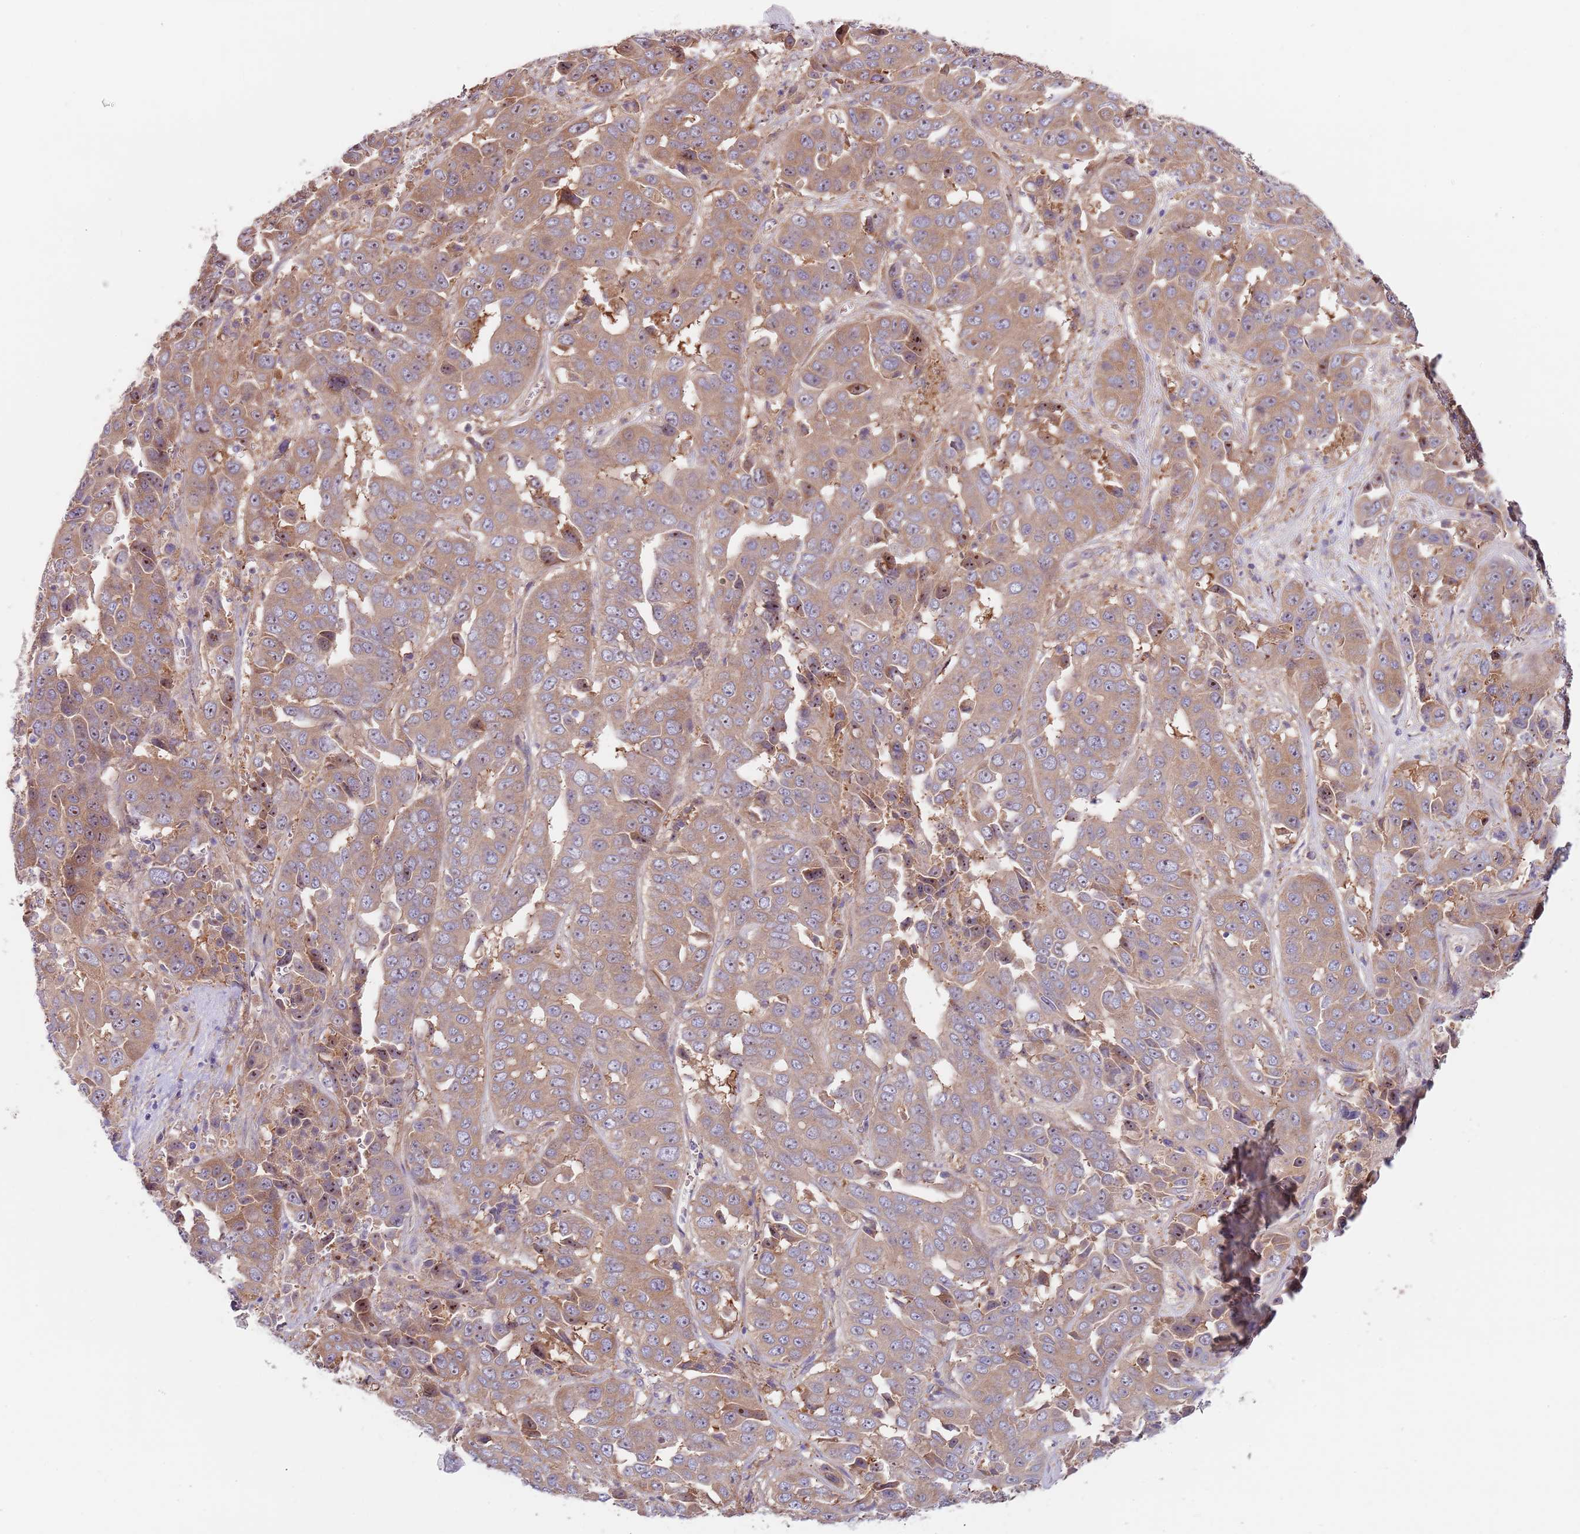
{"staining": {"intensity": "moderate", "quantity": ">75%", "location": "cytoplasmic/membranous"}, "tissue": "liver cancer", "cell_type": "Tumor cells", "image_type": "cancer", "snomed": [{"axis": "morphology", "description": "Cholangiocarcinoma"}, {"axis": "topography", "description": "Liver"}], "caption": "Tumor cells exhibit medium levels of moderate cytoplasmic/membranous positivity in about >75% of cells in human liver cancer. Nuclei are stained in blue.", "gene": "EIF3F", "patient": {"sex": "female", "age": 52}}